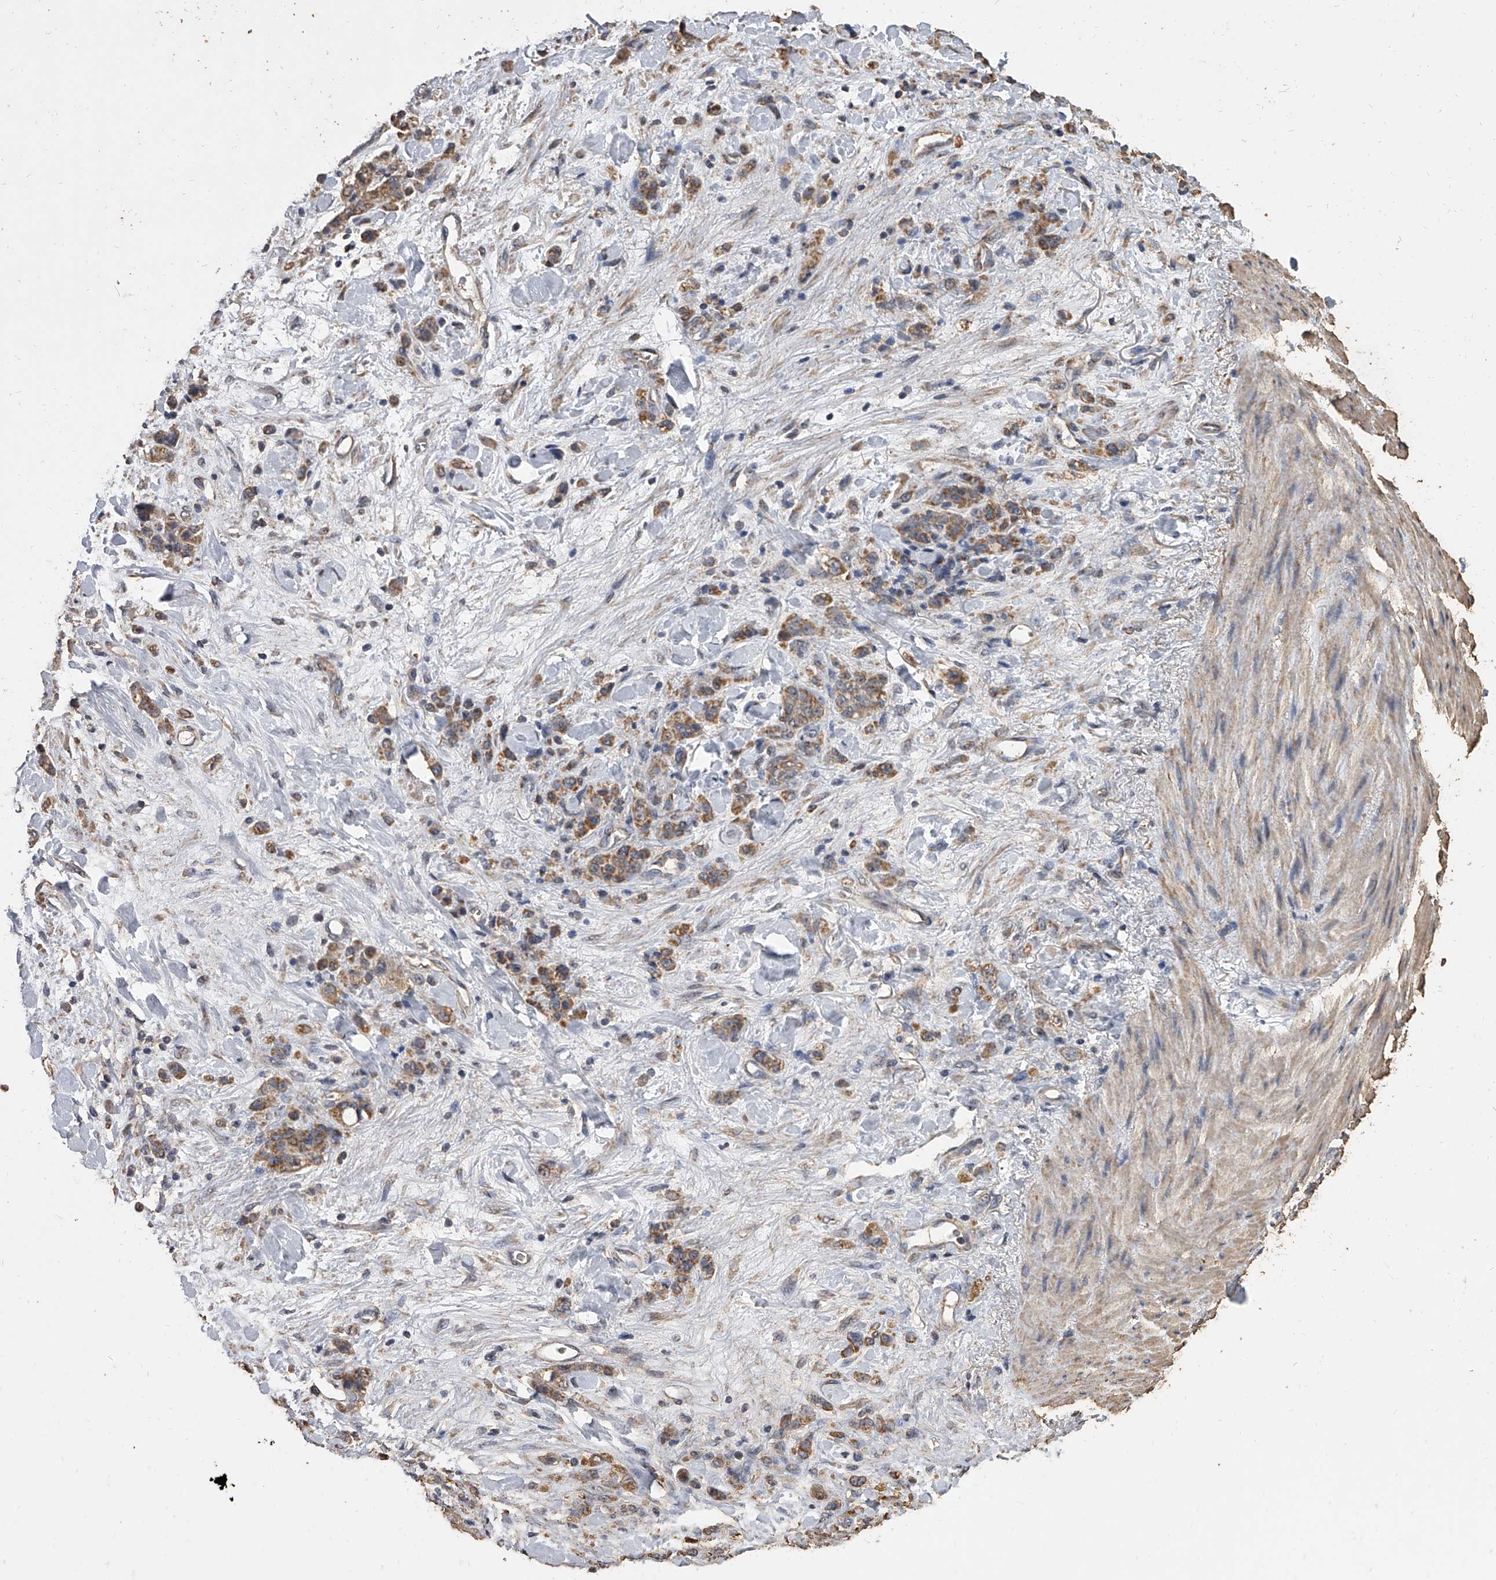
{"staining": {"intensity": "moderate", "quantity": ">75%", "location": "cytoplasmic/membranous"}, "tissue": "stomach cancer", "cell_type": "Tumor cells", "image_type": "cancer", "snomed": [{"axis": "morphology", "description": "Normal tissue, NOS"}, {"axis": "morphology", "description": "Adenocarcinoma, NOS"}, {"axis": "topography", "description": "Stomach"}], "caption": "A high-resolution image shows immunohistochemistry staining of adenocarcinoma (stomach), which shows moderate cytoplasmic/membranous positivity in approximately >75% of tumor cells. The staining was performed using DAB, with brown indicating positive protein expression. Nuclei are stained blue with hematoxylin.", "gene": "MRPL28", "patient": {"sex": "male", "age": 82}}